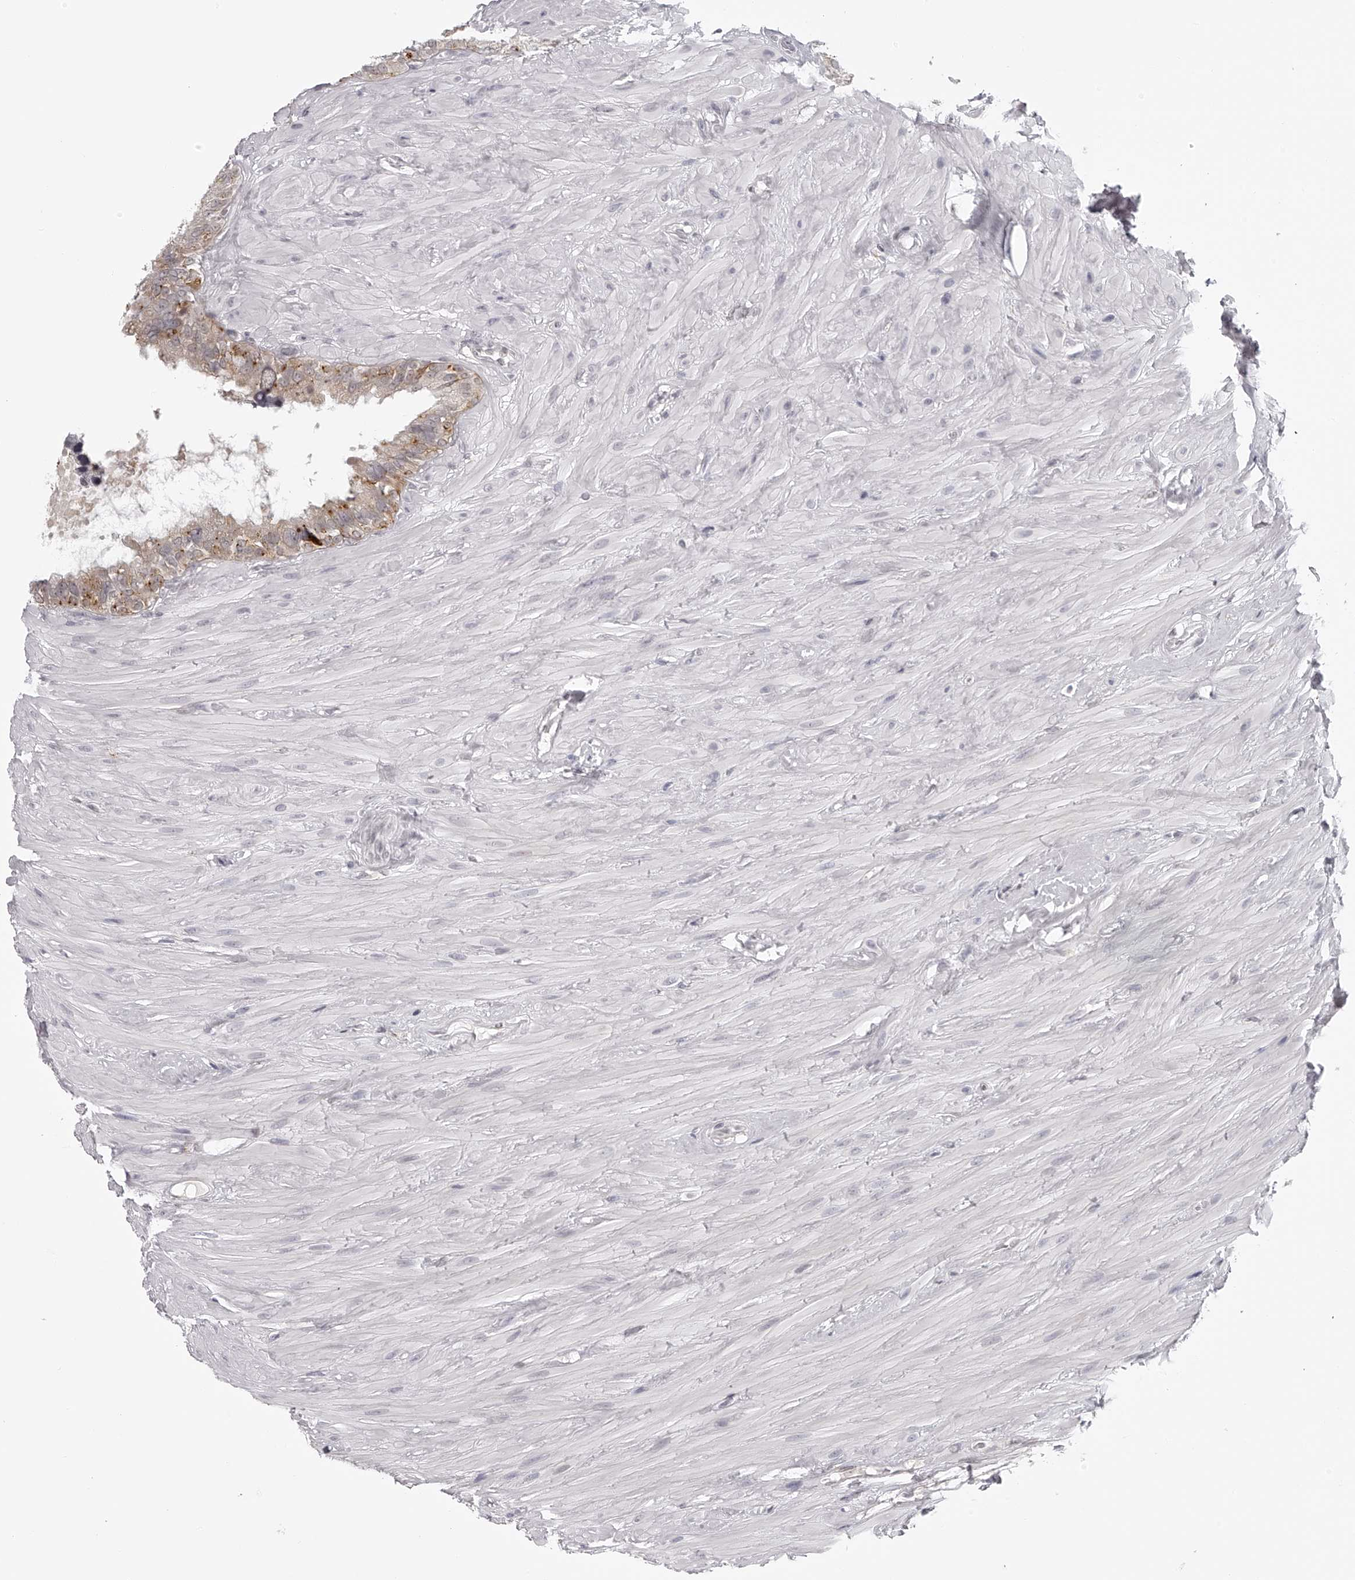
{"staining": {"intensity": "moderate", "quantity": "<25%", "location": "cytoplasmic/membranous"}, "tissue": "seminal vesicle", "cell_type": "Glandular cells", "image_type": "normal", "snomed": [{"axis": "morphology", "description": "Normal tissue, NOS"}, {"axis": "topography", "description": "Seminal veicle"}], "caption": "Immunohistochemical staining of benign human seminal vesicle demonstrates moderate cytoplasmic/membranous protein positivity in approximately <25% of glandular cells. (DAB (3,3'-diaminobenzidine) = brown stain, brightfield microscopy at high magnification).", "gene": "RNF220", "patient": {"sex": "male", "age": 80}}